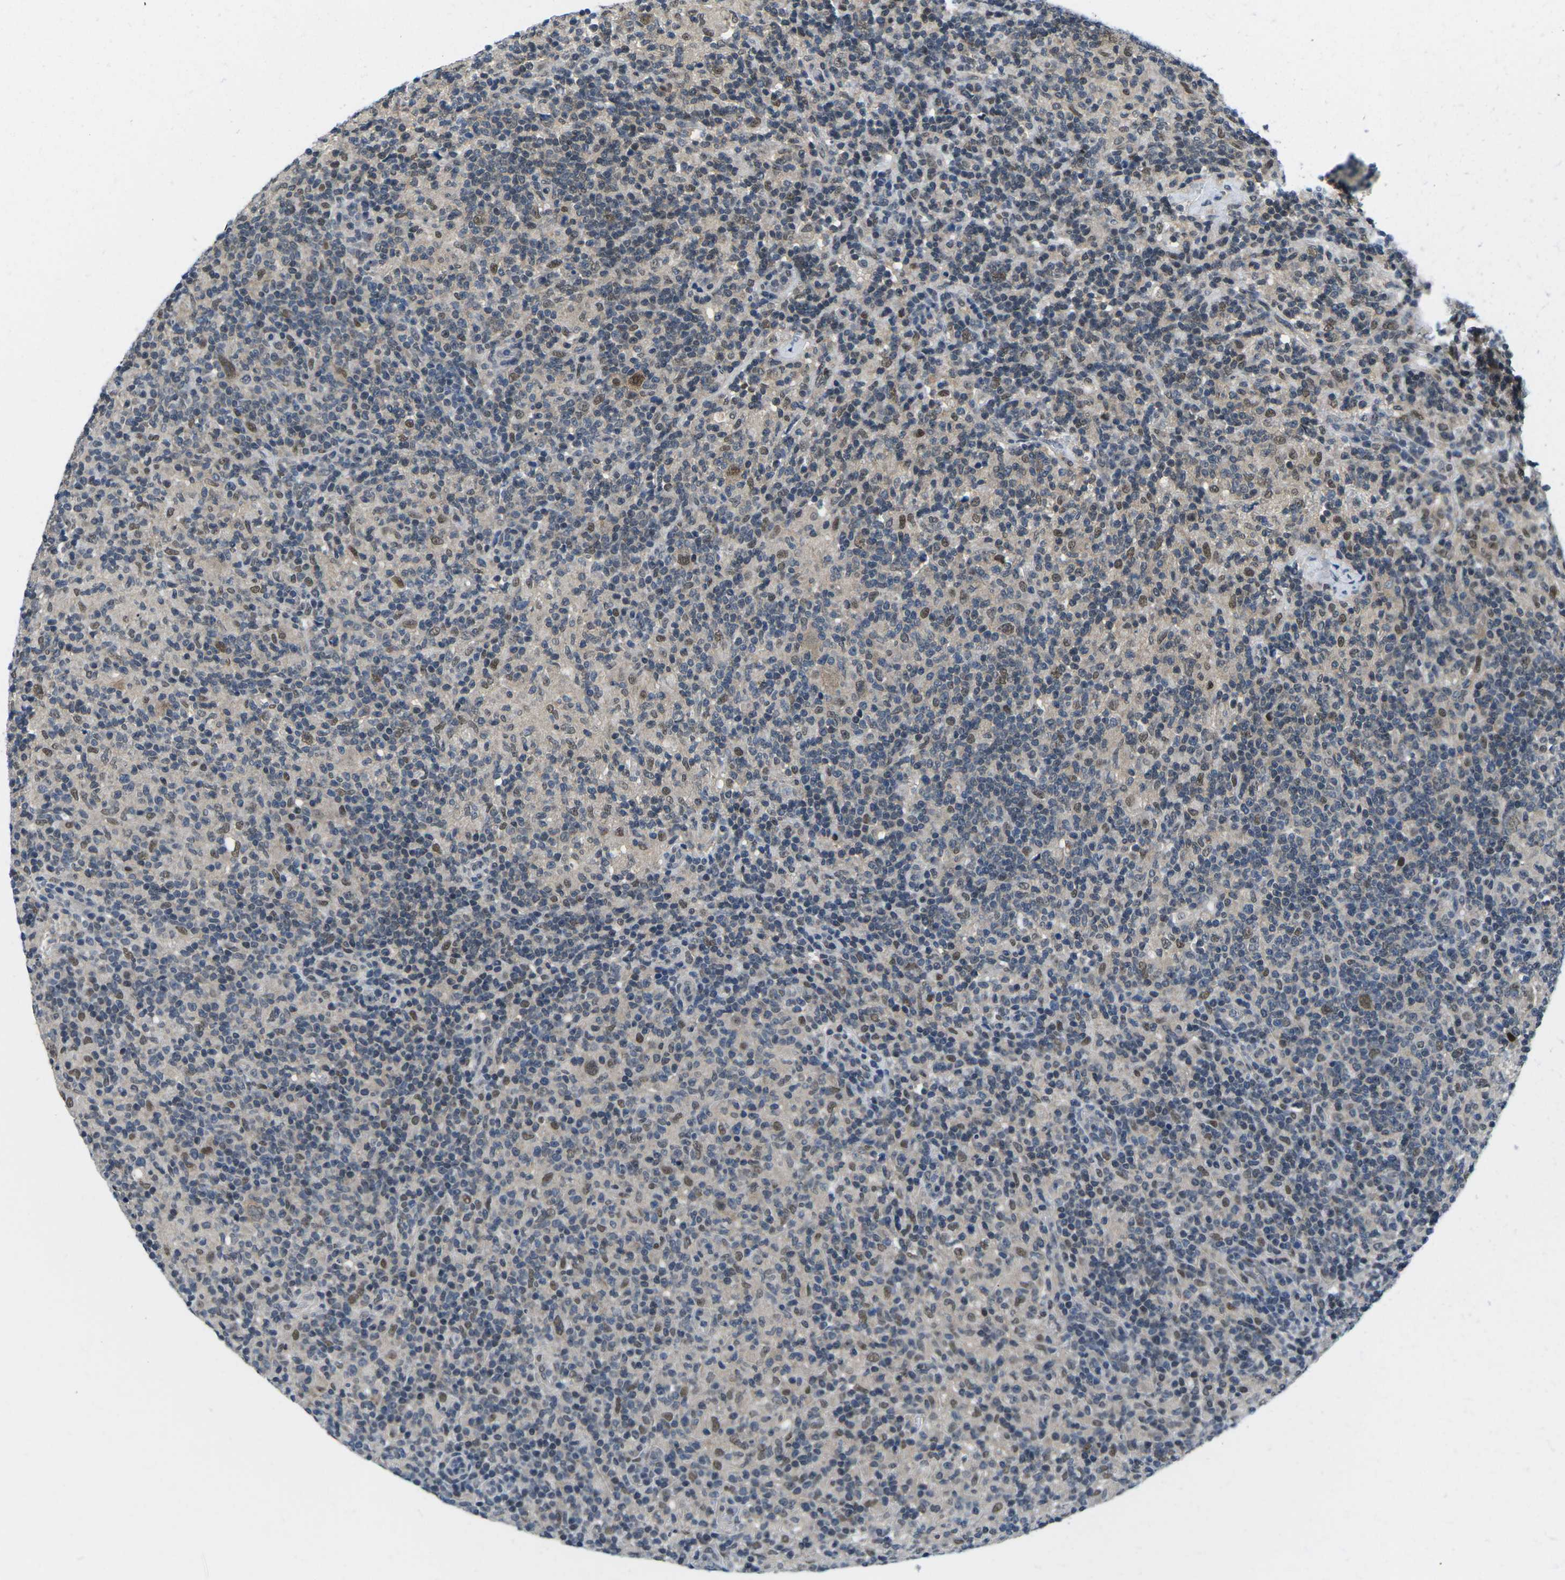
{"staining": {"intensity": "moderate", "quantity": ">75%", "location": "nuclear"}, "tissue": "lymphoma", "cell_type": "Tumor cells", "image_type": "cancer", "snomed": [{"axis": "morphology", "description": "Hodgkin's disease, NOS"}, {"axis": "topography", "description": "Lymph node"}], "caption": "A brown stain labels moderate nuclear positivity of a protein in human Hodgkin's disease tumor cells.", "gene": "UBA7", "patient": {"sex": "male", "age": 70}}